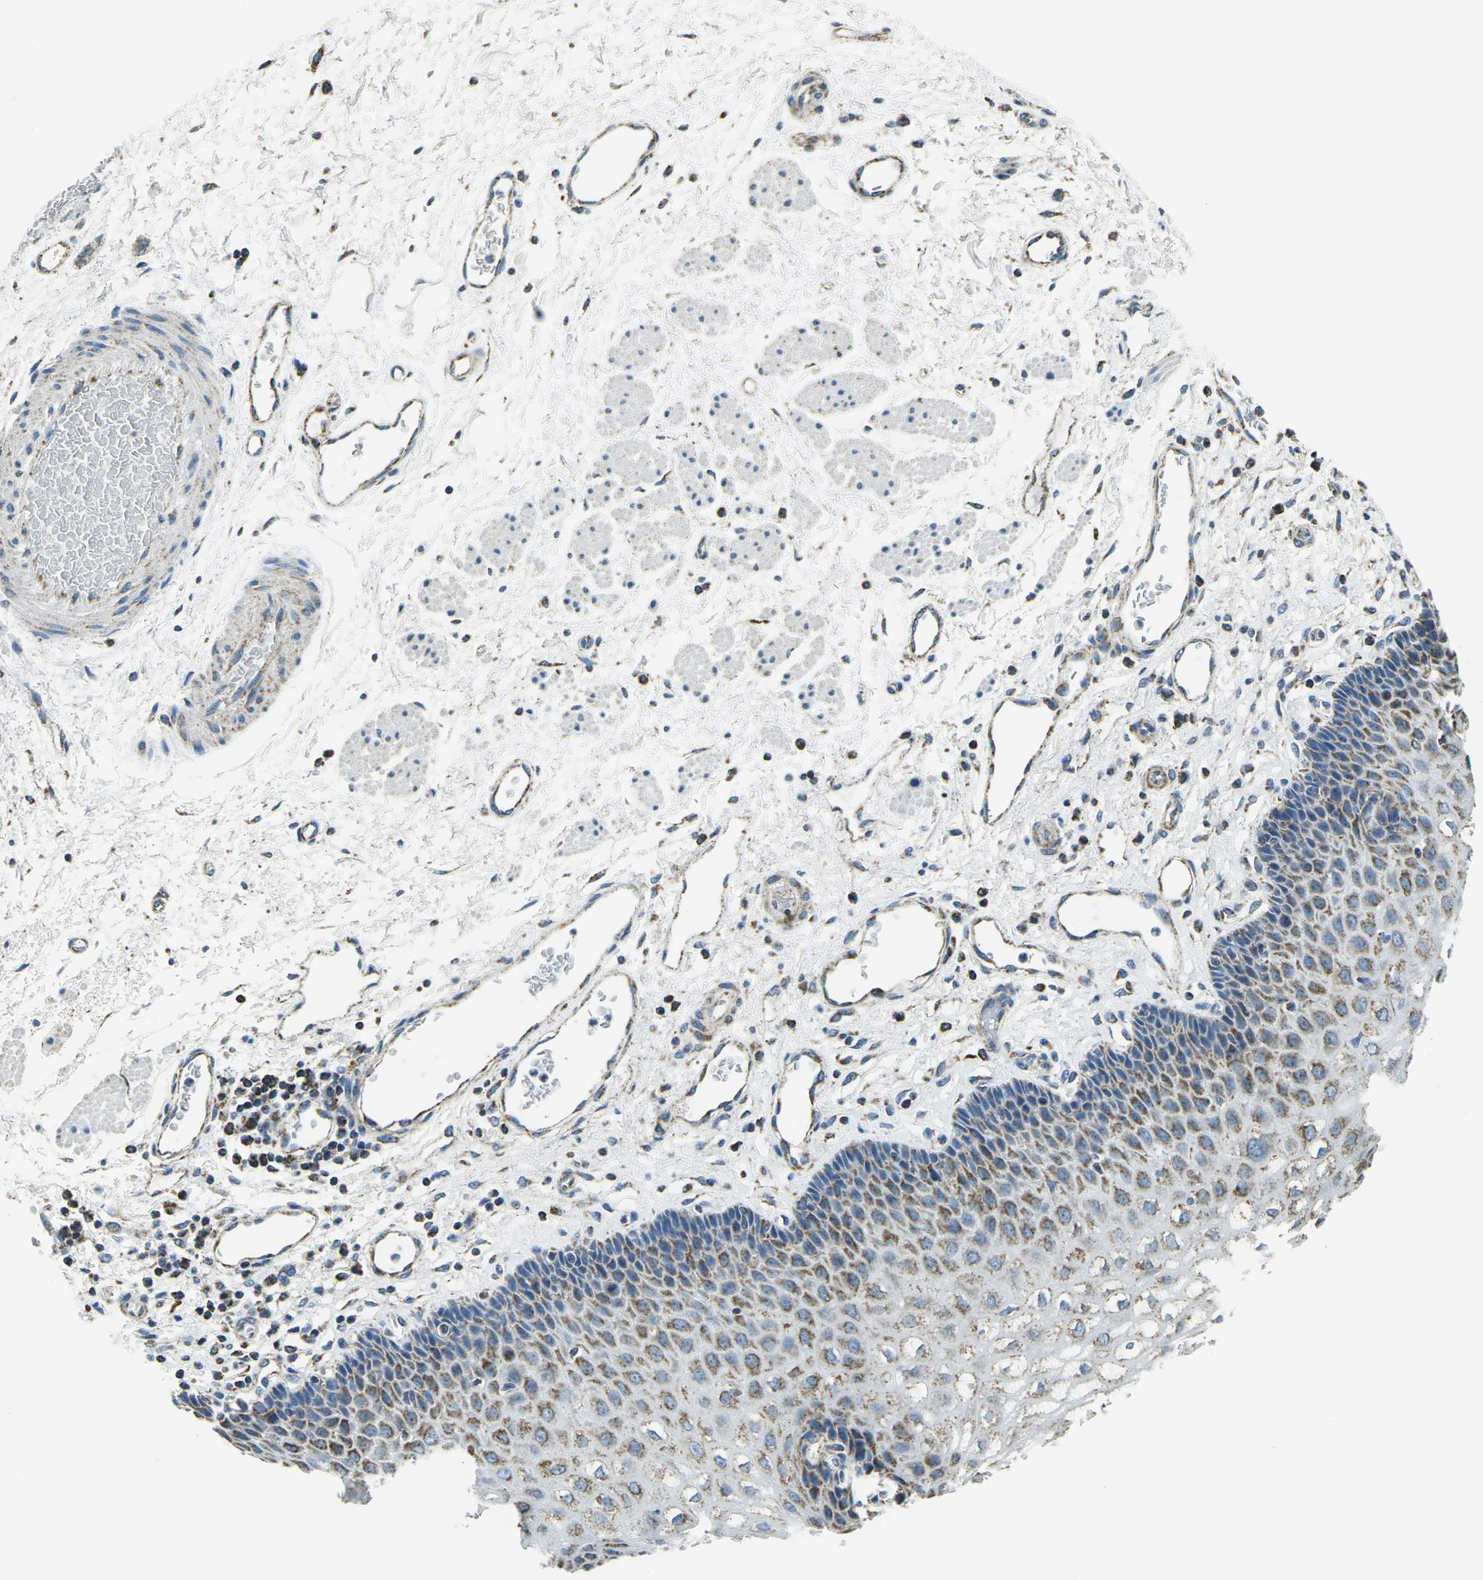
{"staining": {"intensity": "moderate", "quantity": "25%-75%", "location": "cytoplasmic/membranous"}, "tissue": "esophagus", "cell_type": "Squamous epithelial cells", "image_type": "normal", "snomed": [{"axis": "morphology", "description": "Normal tissue, NOS"}, {"axis": "topography", "description": "Esophagus"}], "caption": "Esophagus stained with DAB (3,3'-diaminobenzidine) IHC displays medium levels of moderate cytoplasmic/membranous positivity in about 25%-75% of squamous epithelial cells. (IHC, brightfield microscopy, high magnification).", "gene": "IRF3", "patient": {"sex": "male", "age": 54}}